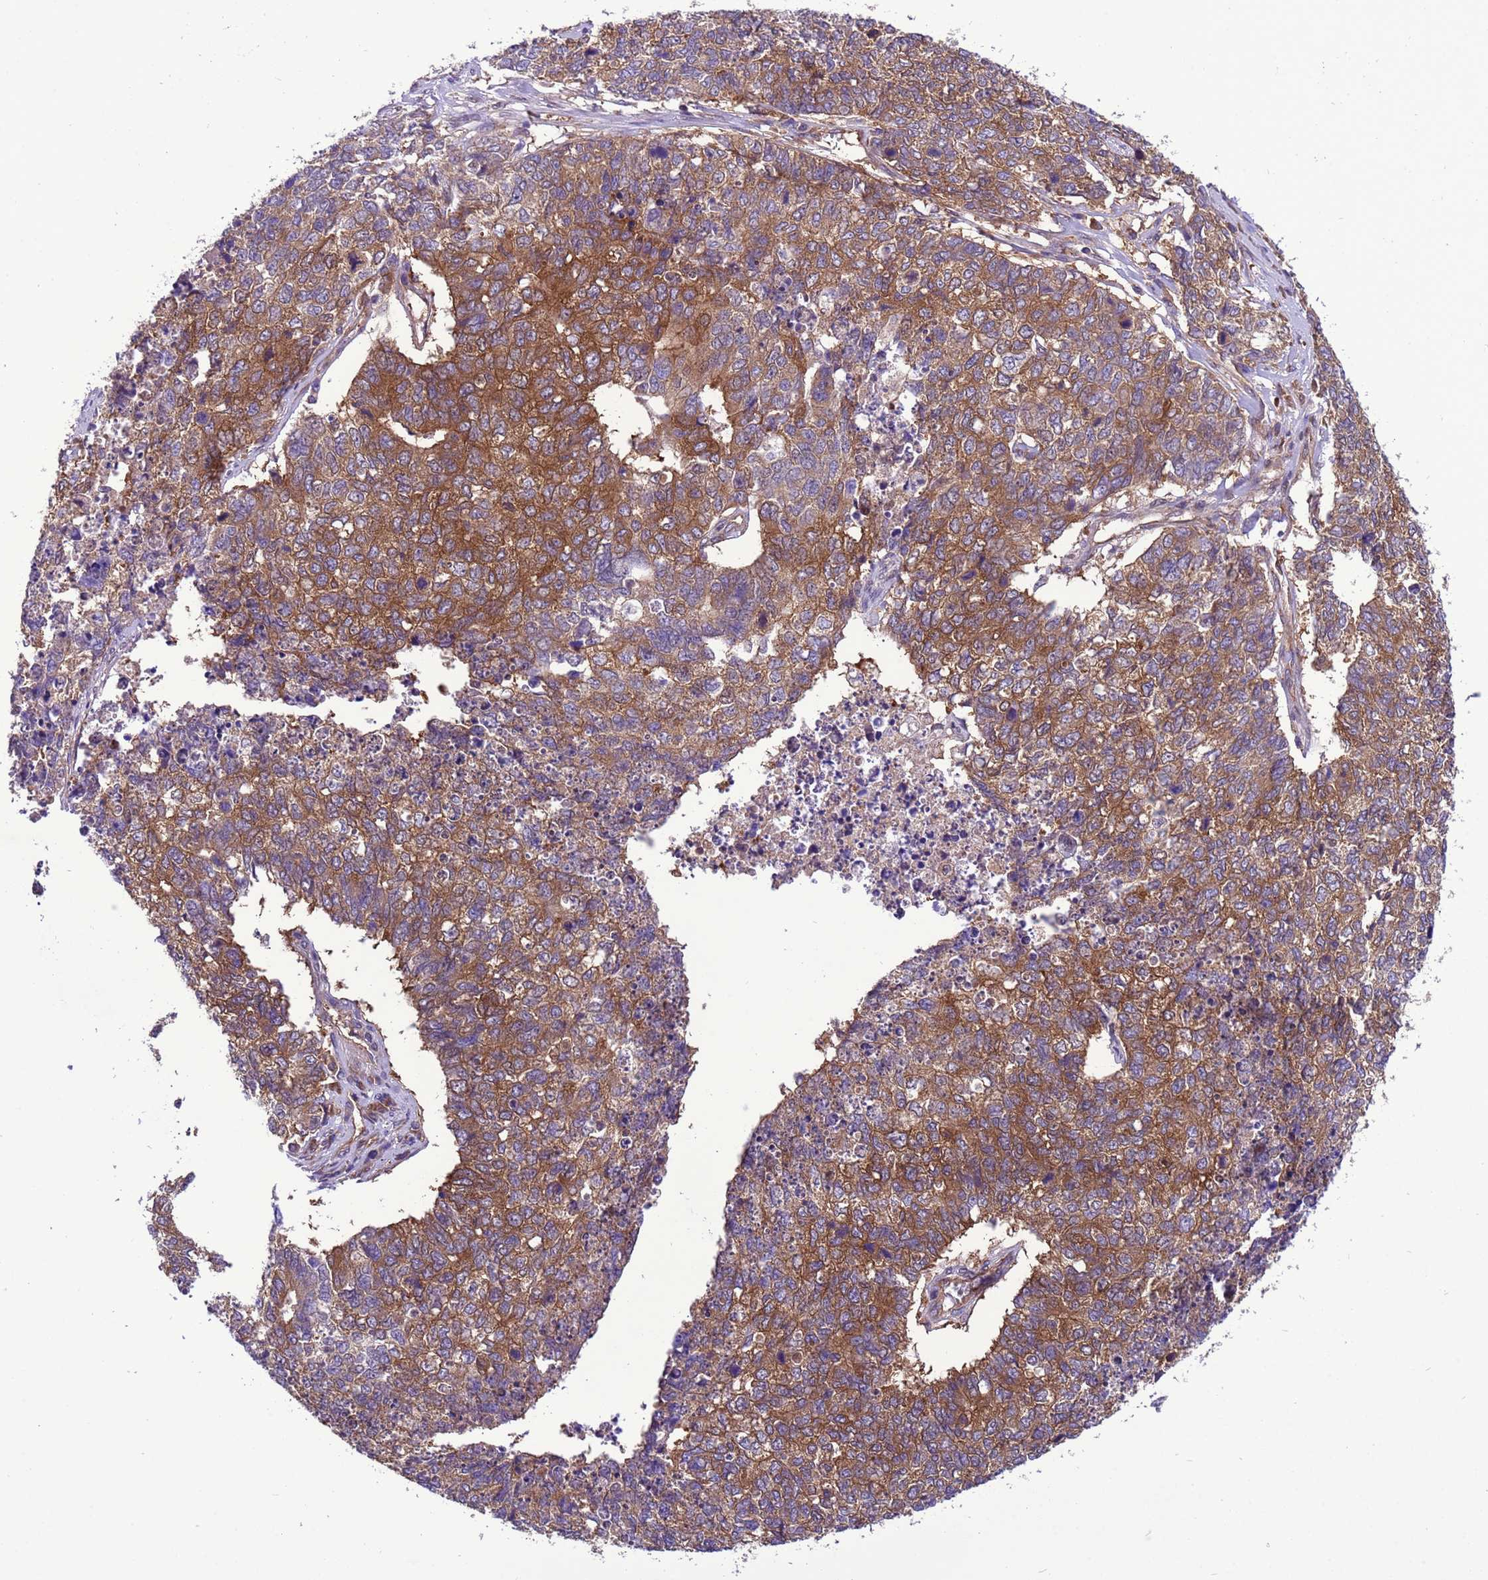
{"staining": {"intensity": "strong", "quantity": ">75%", "location": "cytoplasmic/membranous"}, "tissue": "cervical cancer", "cell_type": "Tumor cells", "image_type": "cancer", "snomed": [{"axis": "morphology", "description": "Squamous cell carcinoma, NOS"}, {"axis": "topography", "description": "Cervix"}], "caption": "A brown stain shows strong cytoplasmic/membranous staining of a protein in human squamous cell carcinoma (cervical) tumor cells.", "gene": "RABEP2", "patient": {"sex": "female", "age": 63}}